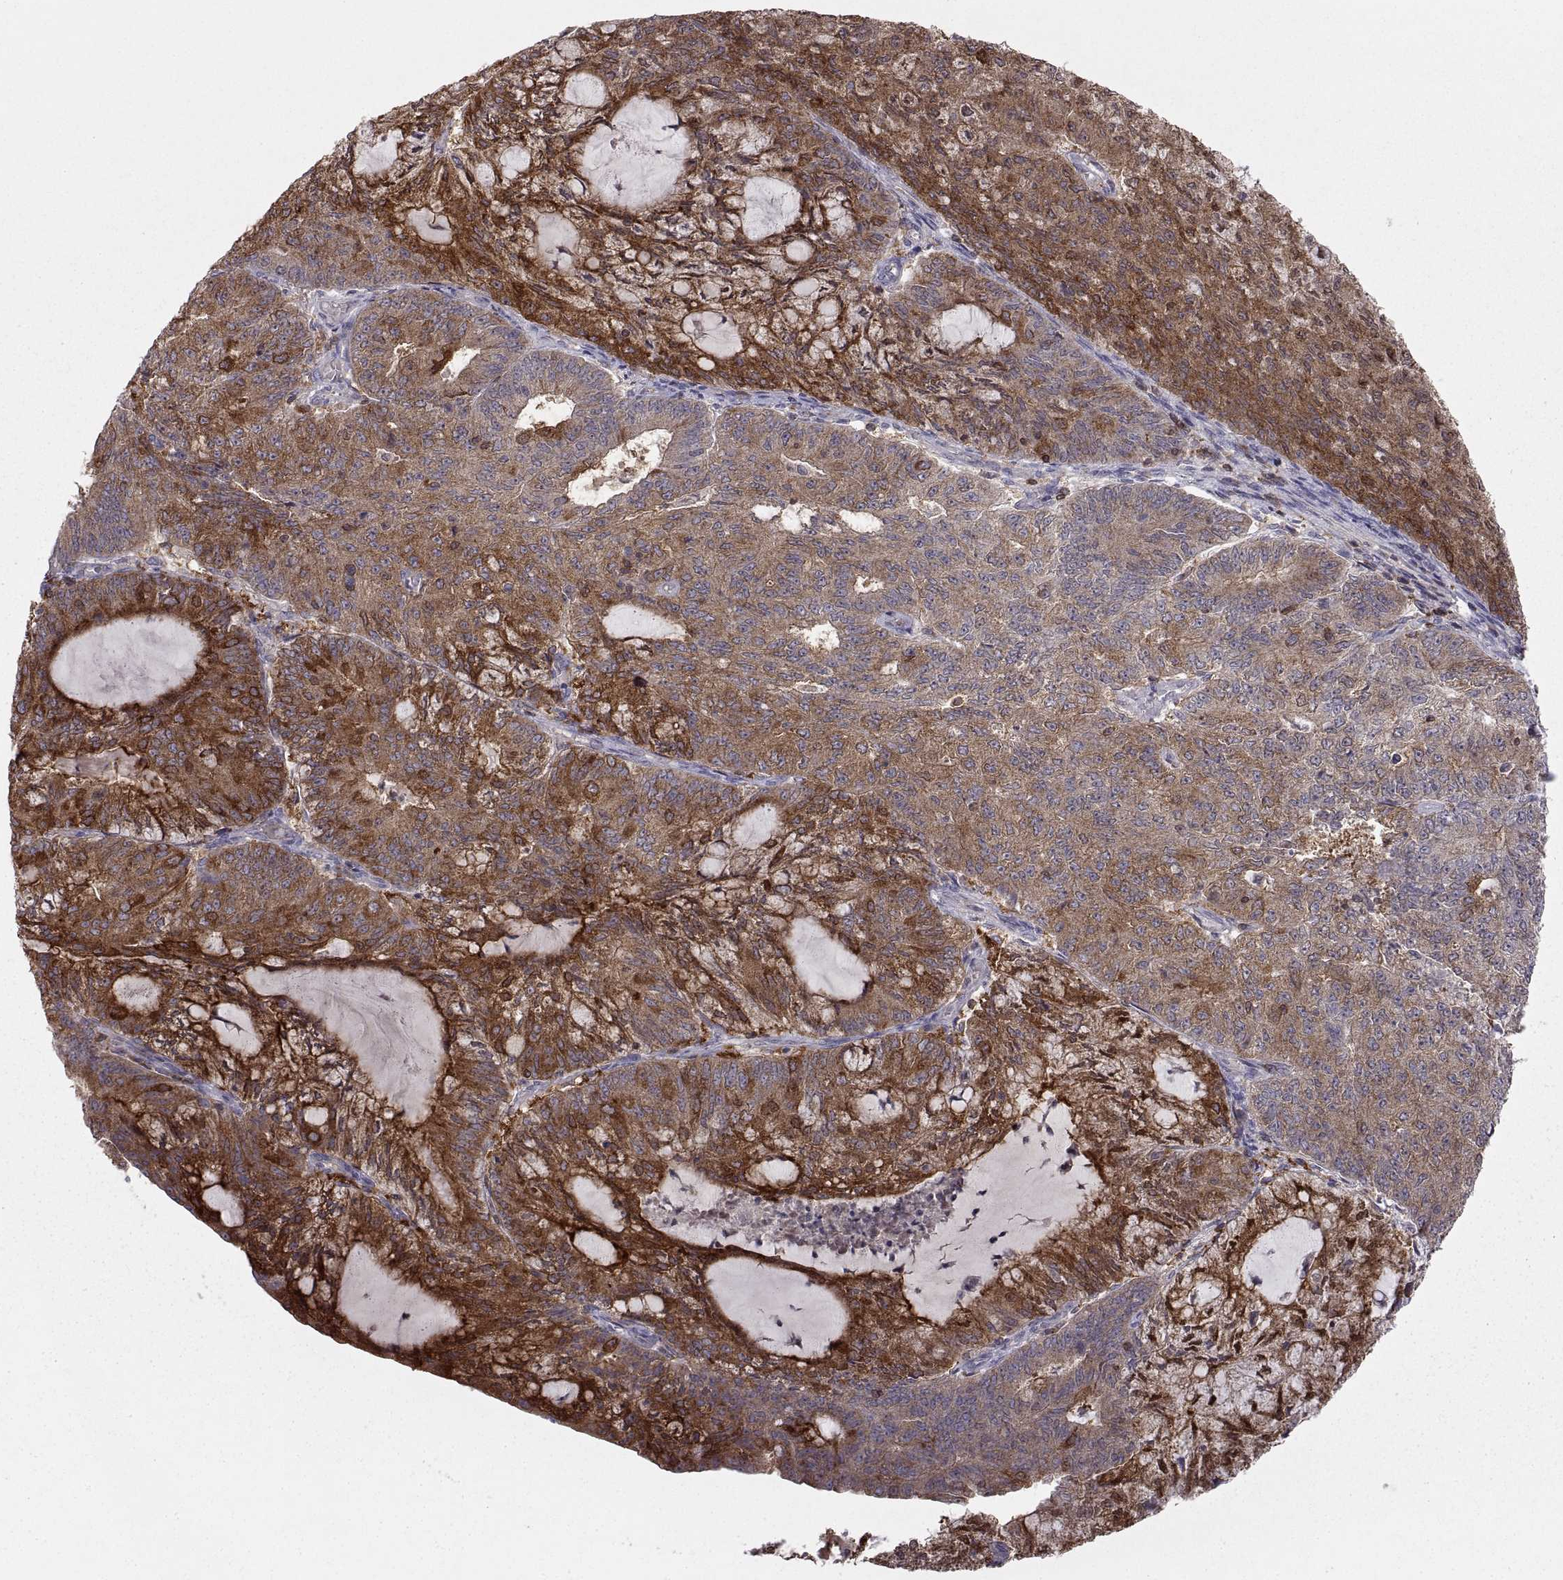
{"staining": {"intensity": "strong", "quantity": "25%-75%", "location": "cytoplasmic/membranous"}, "tissue": "endometrial cancer", "cell_type": "Tumor cells", "image_type": "cancer", "snomed": [{"axis": "morphology", "description": "Adenocarcinoma, NOS"}, {"axis": "topography", "description": "Endometrium"}], "caption": "DAB (3,3'-diaminobenzidine) immunohistochemical staining of adenocarcinoma (endometrial) demonstrates strong cytoplasmic/membranous protein staining in about 25%-75% of tumor cells.", "gene": "EZR", "patient": {"sex": "female", "age": 82}}